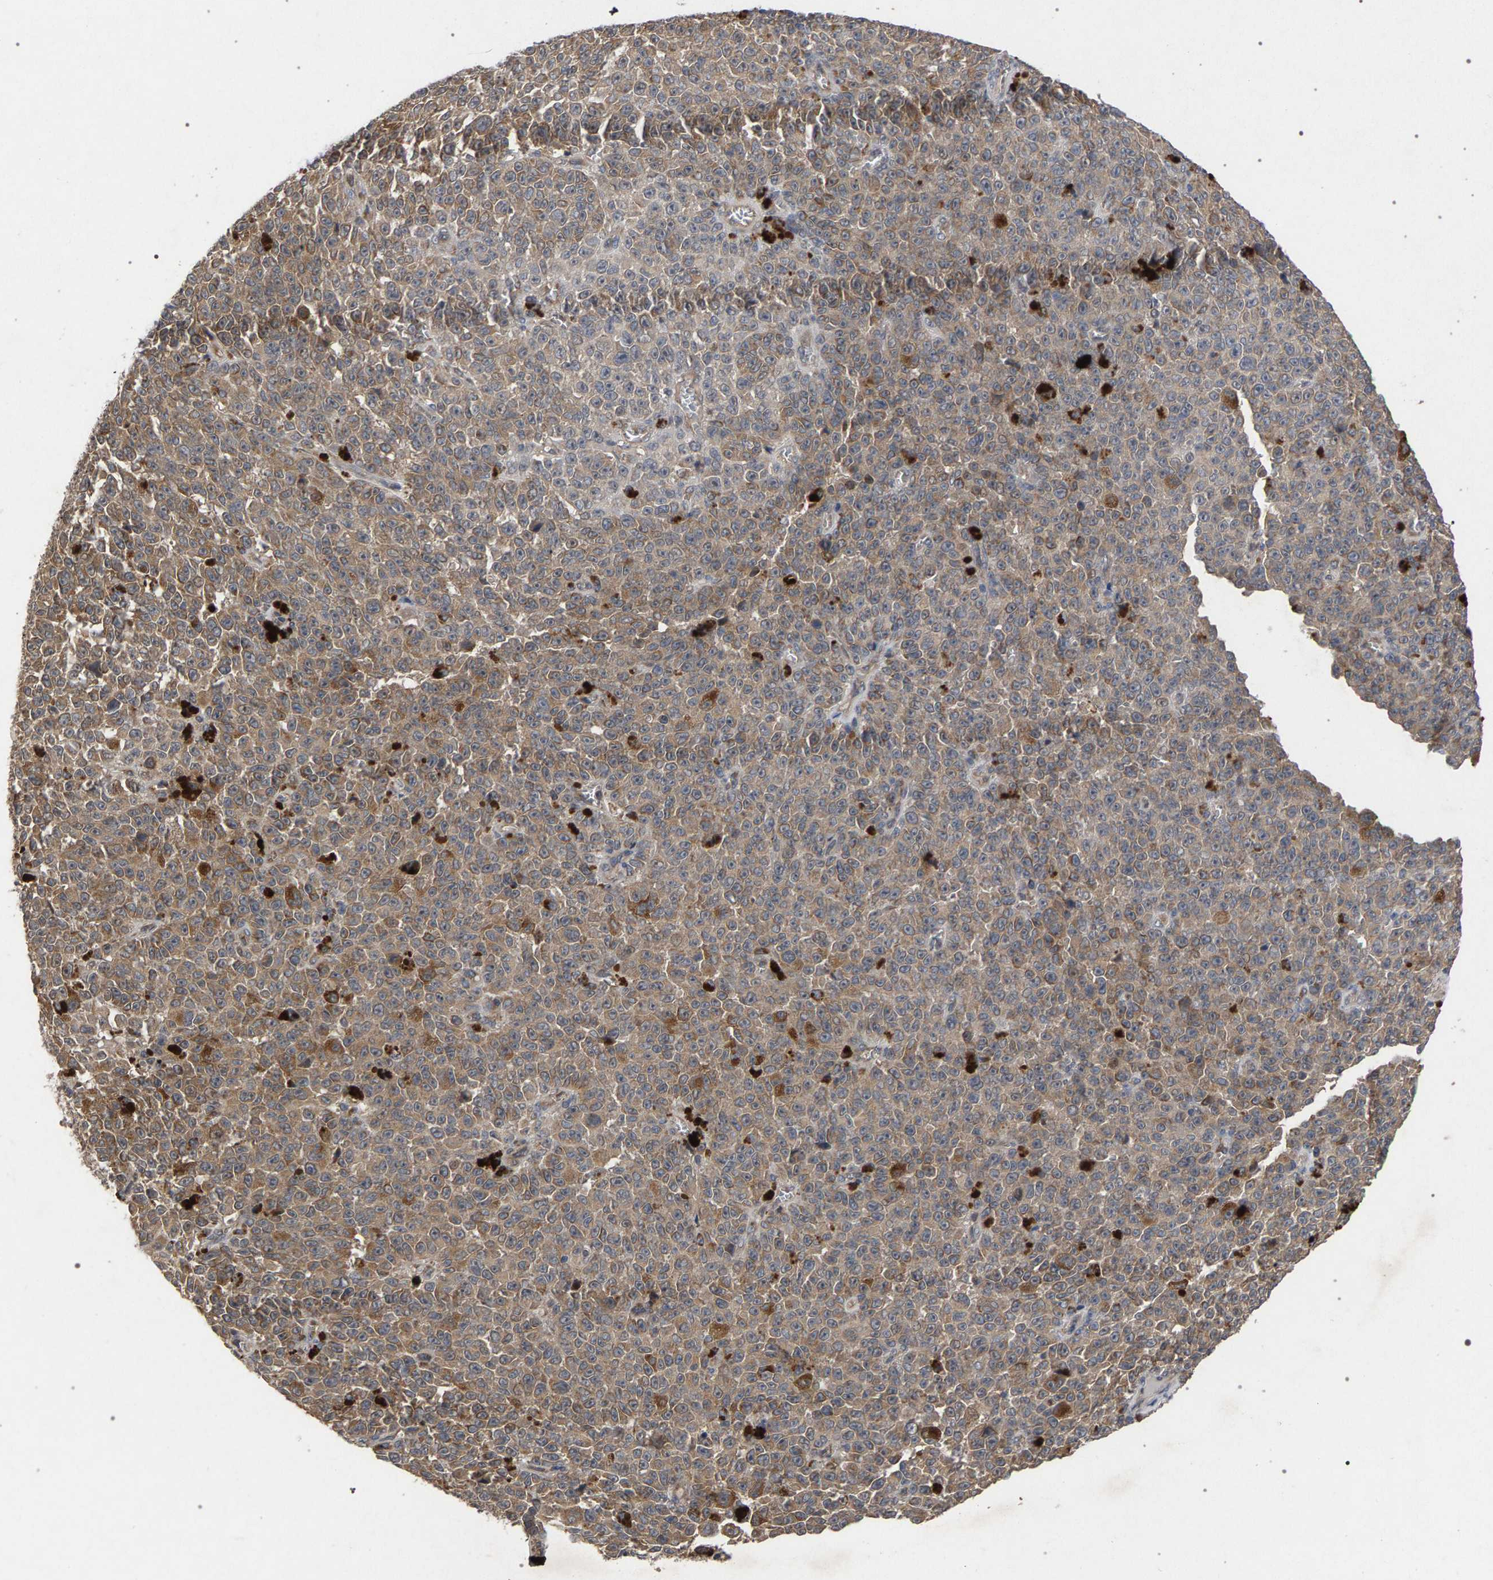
{"staining": {"intensity": "weak", "quantity": ">75%", "location": "cytoplasmic/membranous"}, "tissue": "melanoma", "cell_type": "Tumor cells", "image_type": "cancer", "snomed": [{"axis": "morphology", "description": "Malignant melanoma, NOS"}, {"axis": "topography", "description": "Skin"}], "caption": "This is a micrograph of IHC staining of melanoma, which shows weak positivity in the cytoplasmic/membranous of tumor cells.", "gene": "SLC4A4", "patient": {"sex": "female", "age": 82}}